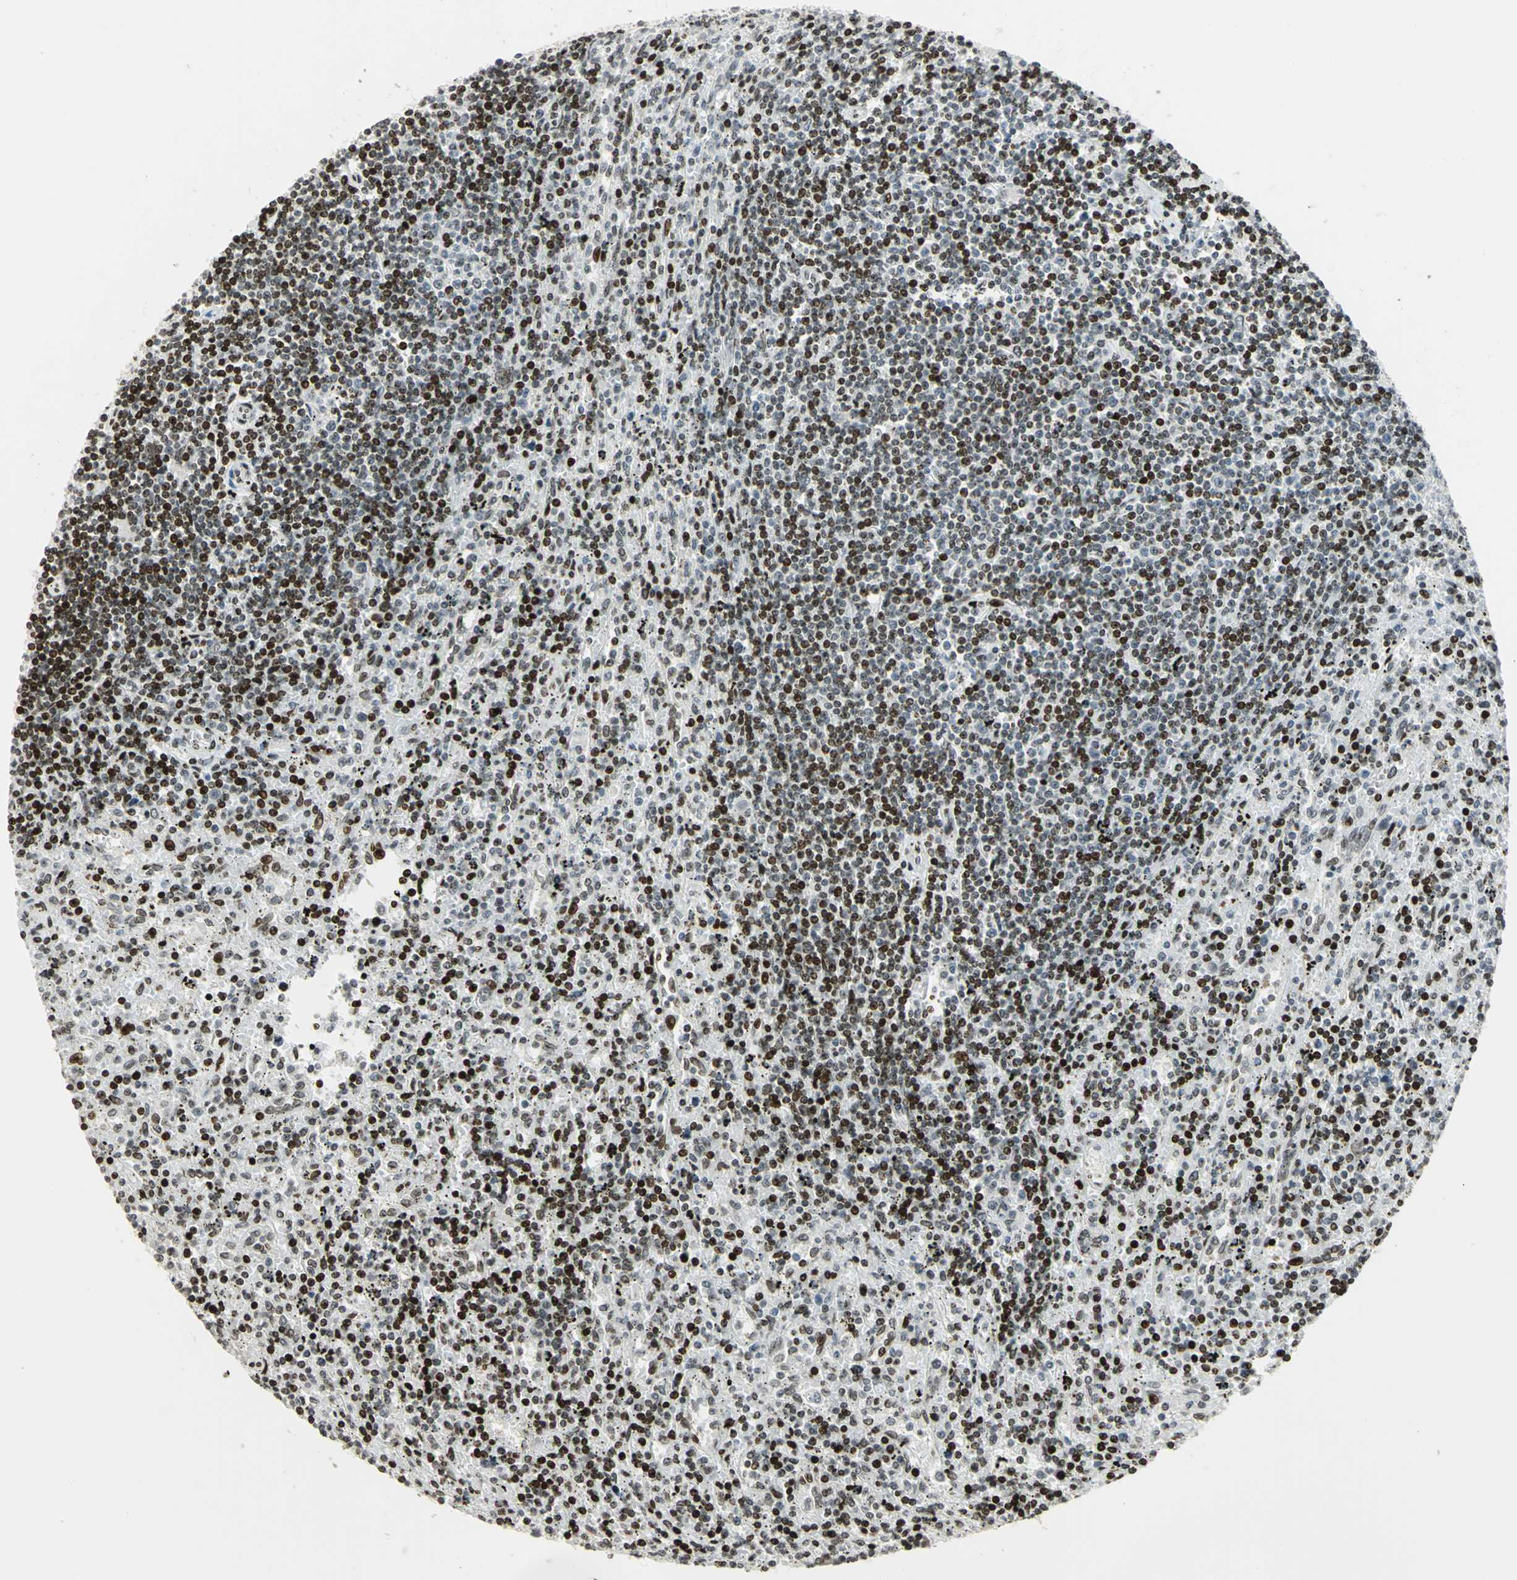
{"staining": {"intensity": "strong", "quantity": "25%-75%", "location": "nuclear"}, "tissue": "lymphoma", "cell_type": "Tumor cells", "image_type": "cancer", "snomed": [{"axis": "morphology", "description": "Malignant lymphoma, non-Hodgkin's type, Low grade"}, {"axis": "topography", "description": "Spleen"}], "caption": "A histopathology image showing strong nuclear expression in about 25%-75% of tumor cells in low-grade malignant lymphoma, non-Hodgkin's type, as visualized by brown immunohistochemical staining.", "gene": "KDM1A", "patient": {"sex": "male", "age": 76}}